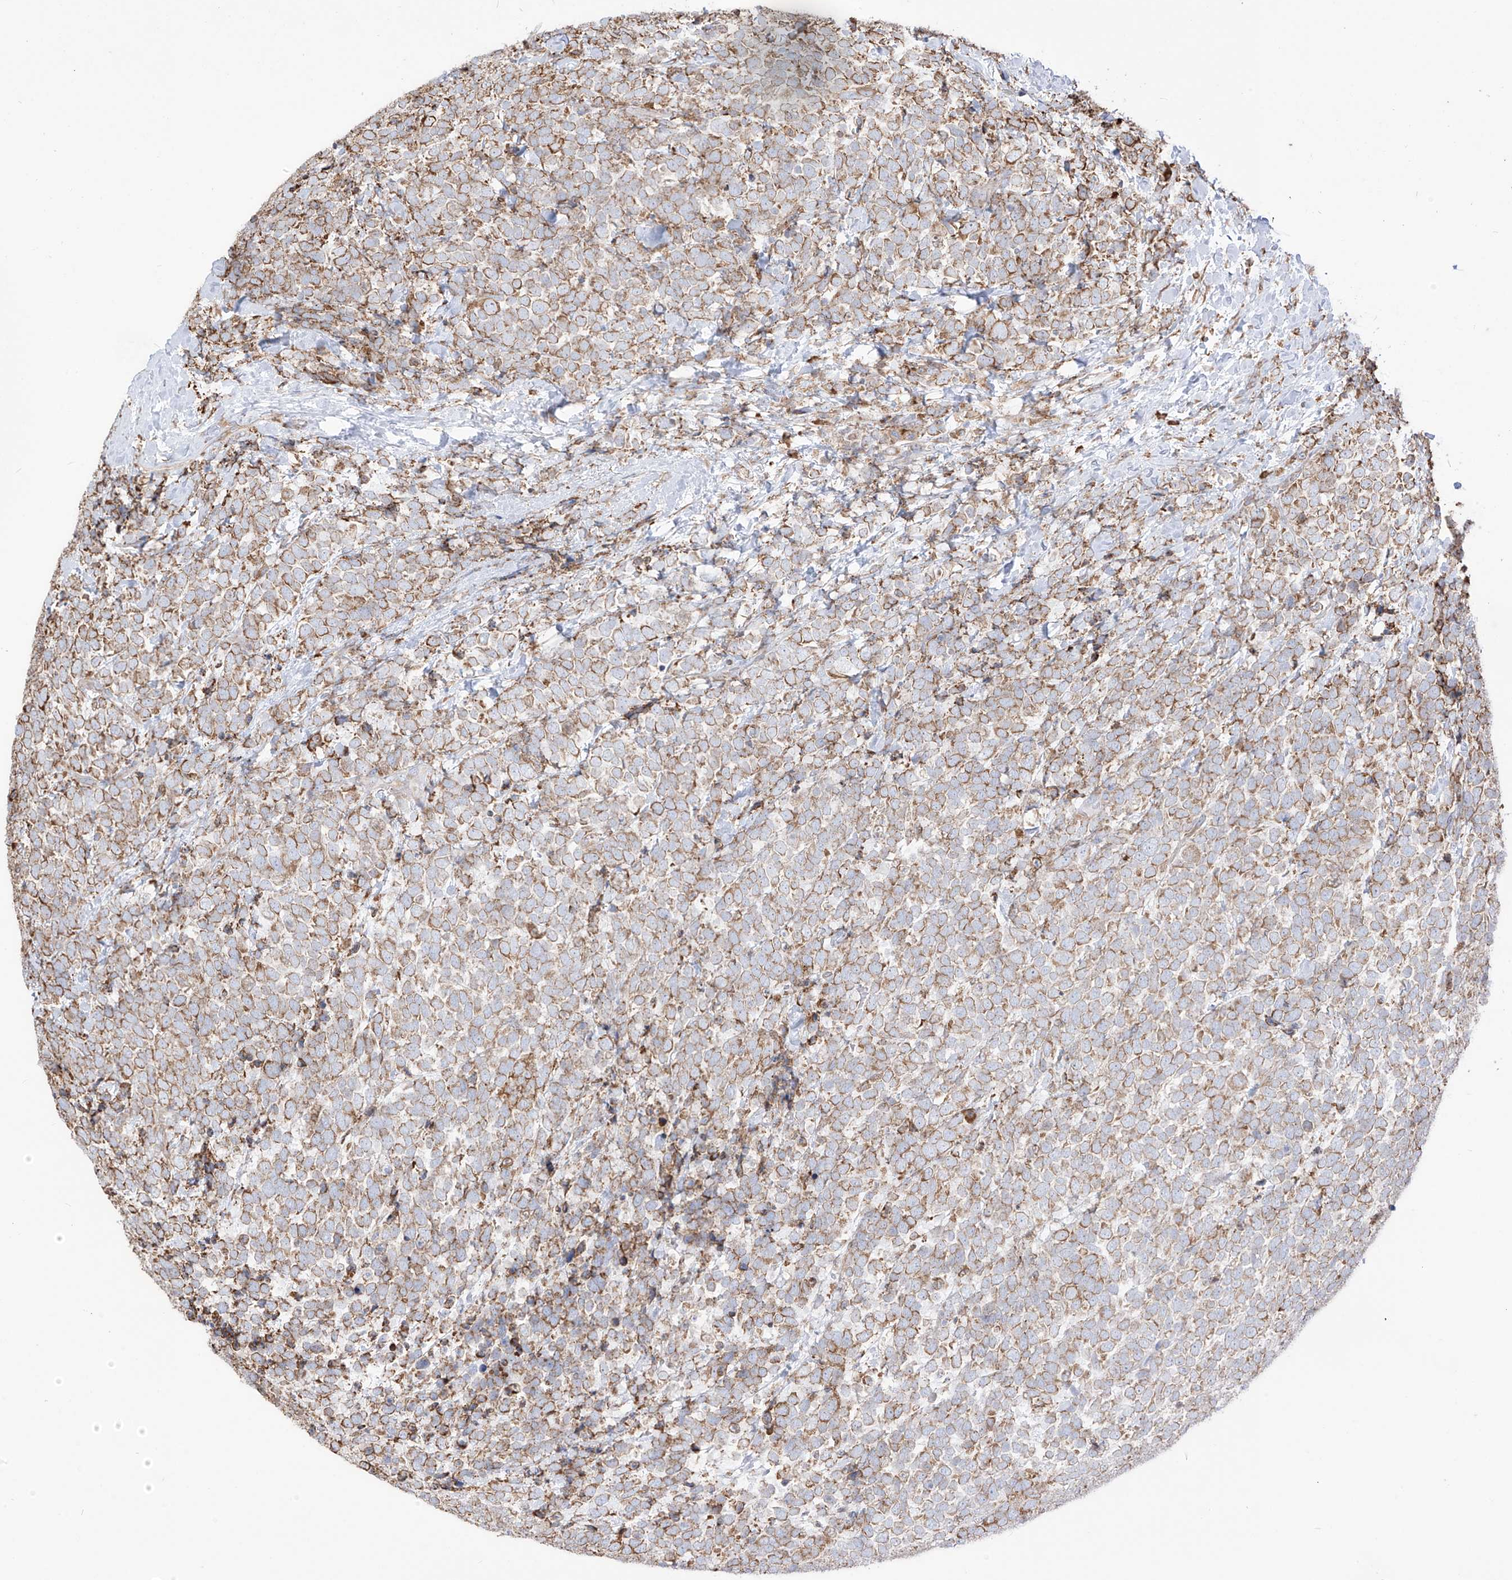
{"staining": {"intensity": "moderate", "quantity": "25%-75%", "location": "cytoplasmic/membranous"}, "tissue": "urothelial cancer", "cell_type": "Tumor cells", "image_type": "cancer", "snomed": [{"axis": "morphology", "description": "Urothelial carcinoma, High grade"}, {"axis": "topography", "description": "Urinary bladder"}], "caption": "Human urothelial carcinoma (high-grade) stained with a brown dye reveals moderate cytoplasmic/membranous positive expression in approximately 25%-75% of tumor cells.", "gene": "PDIA6", "patient": {"sex": "female", "age": 82}}